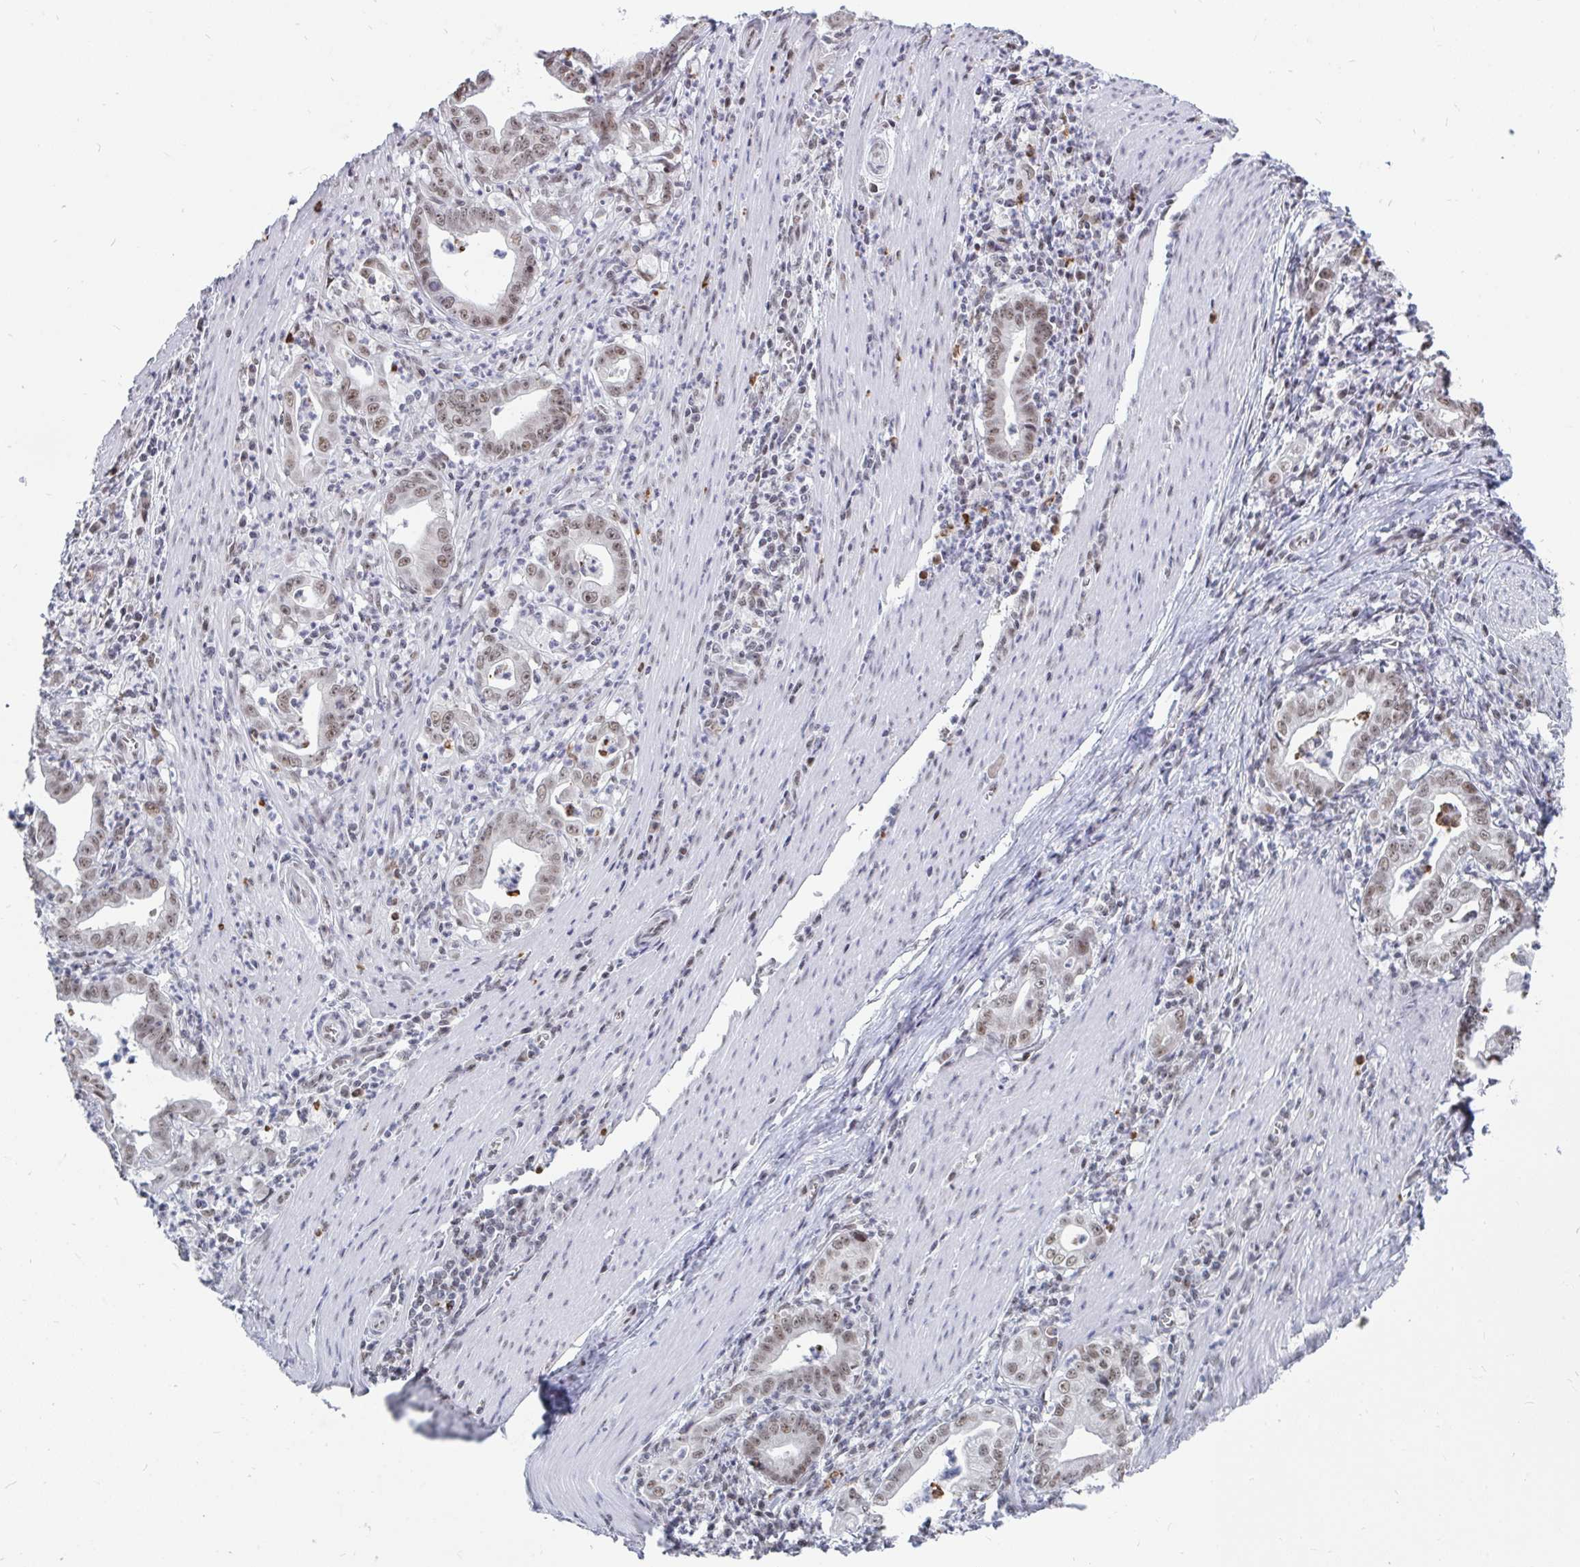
{"staining": {"intensity": "weak", "quantity": "25%-75%", "location": "nuclear"}, "tissue": "stomach cancer", "cell_type": "Tumor cells", "image_type": "cancer", "snomed": [{"axis": "morphology", "description": "Adenocarcinoma, NOS"}, {"axis": "topography", "description": "Stomach, upper"}], "caption": "Immunohistochemical staining of human stomach adenocarcinoma demonstrates low levels of weak nuclear protein staining in about 25%-75% of tumor cells. The protein is stained brown, and the nuclei are stained in blue (DAB (3,3'-diaminobenzidine) IHC with brightfield microscopy, high magnification).", "gene": "TRIP12", "patient": {"sex": "female", "age": 79}}